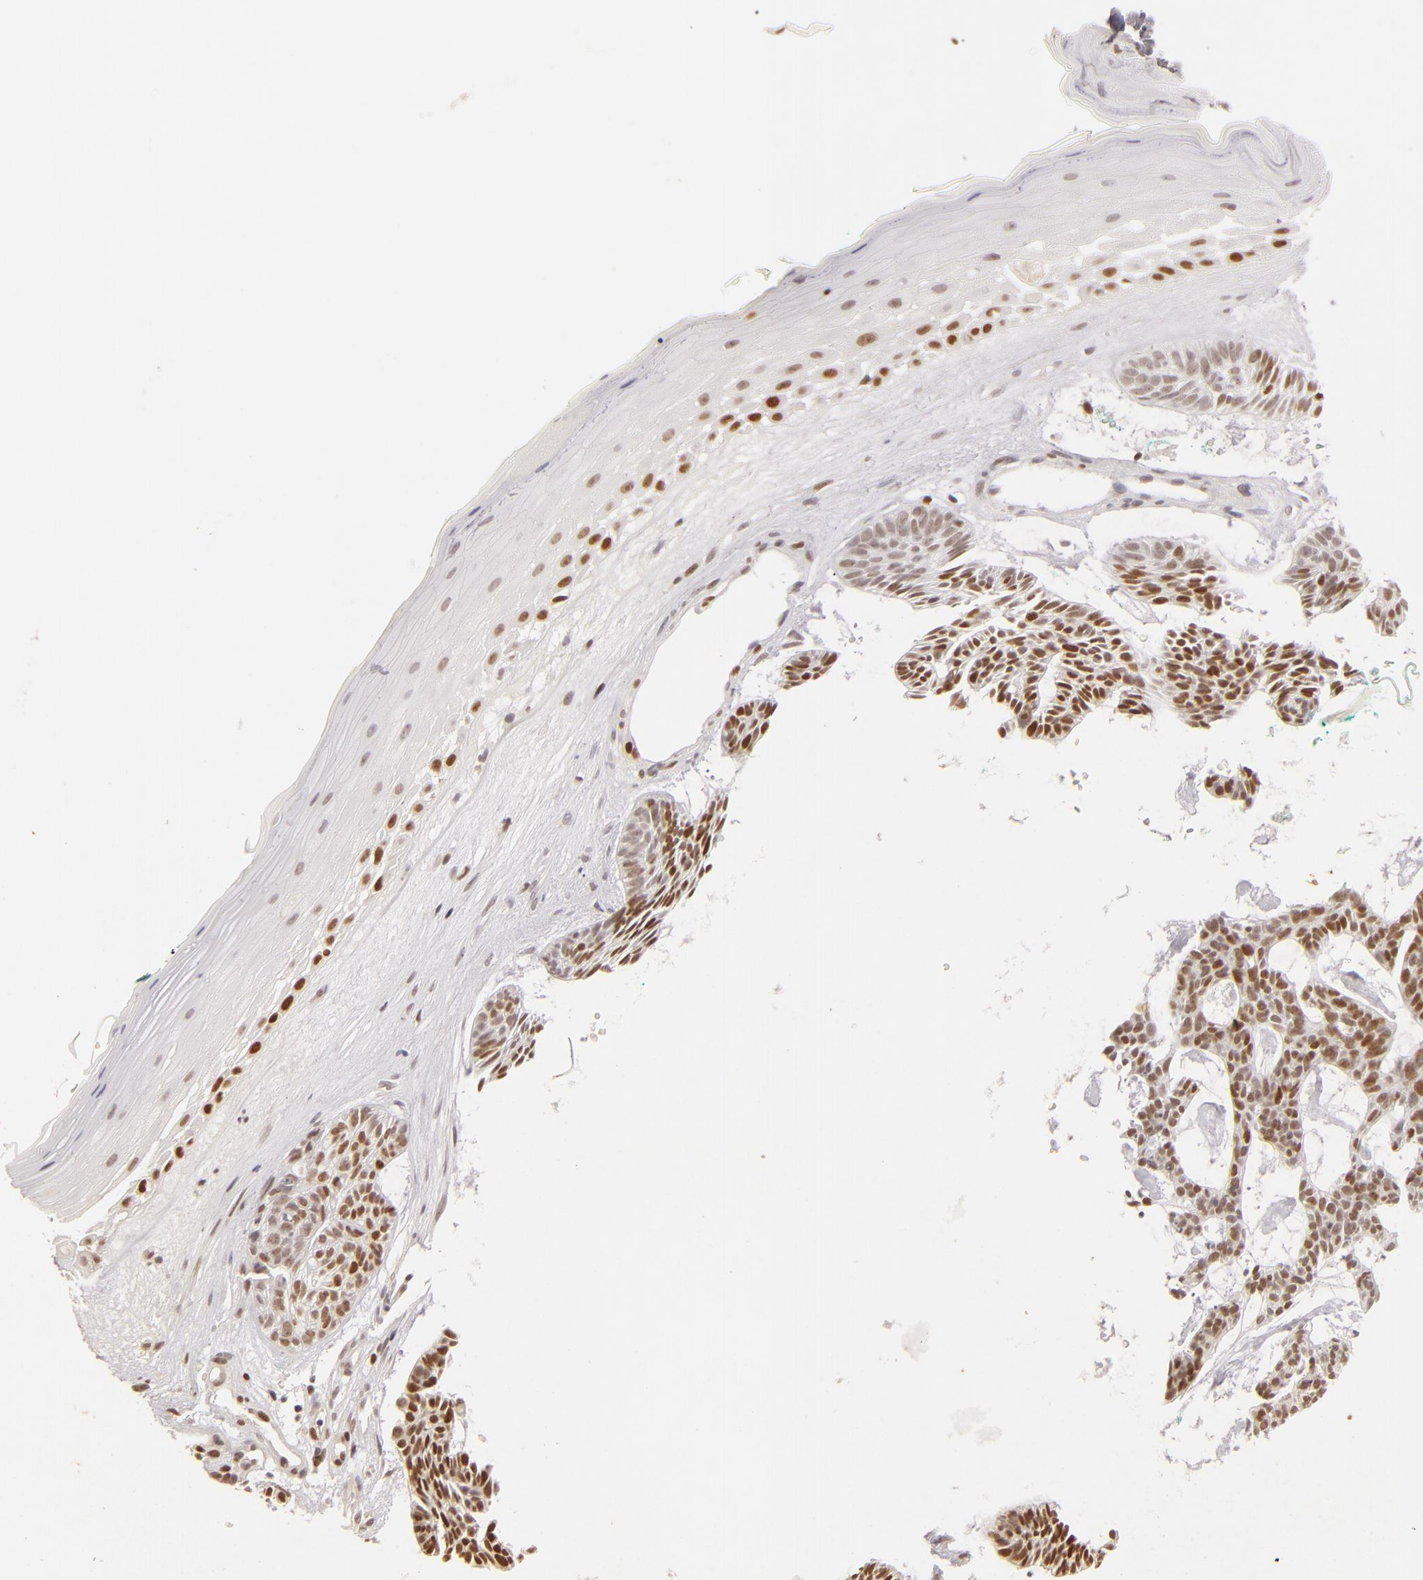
{"staining": {"intensity": "strong", "quantity": ">75%", "location": "nuclear"}, "tissue": "skin cancer", "cell_type": "Tumor cells", "image_type": "cancer", "snomed": [{"axis": "morphology", "description": "Basal cell carcinoma"}, {"axis": "topography", "description": "Skin"}], "caption": "Skin cancer (basal cell carcinoma) tissue shows strong nuclear positivity in about >75% of tumor cells The staining is performed using DAB (3,3'-diaminobenzidine) brown chromogen to label protein expression. The nuclei are counter-stained blue using hematoxylin.", "gene": "FEN1", "patient": {"sex": "male", "age": 75}}